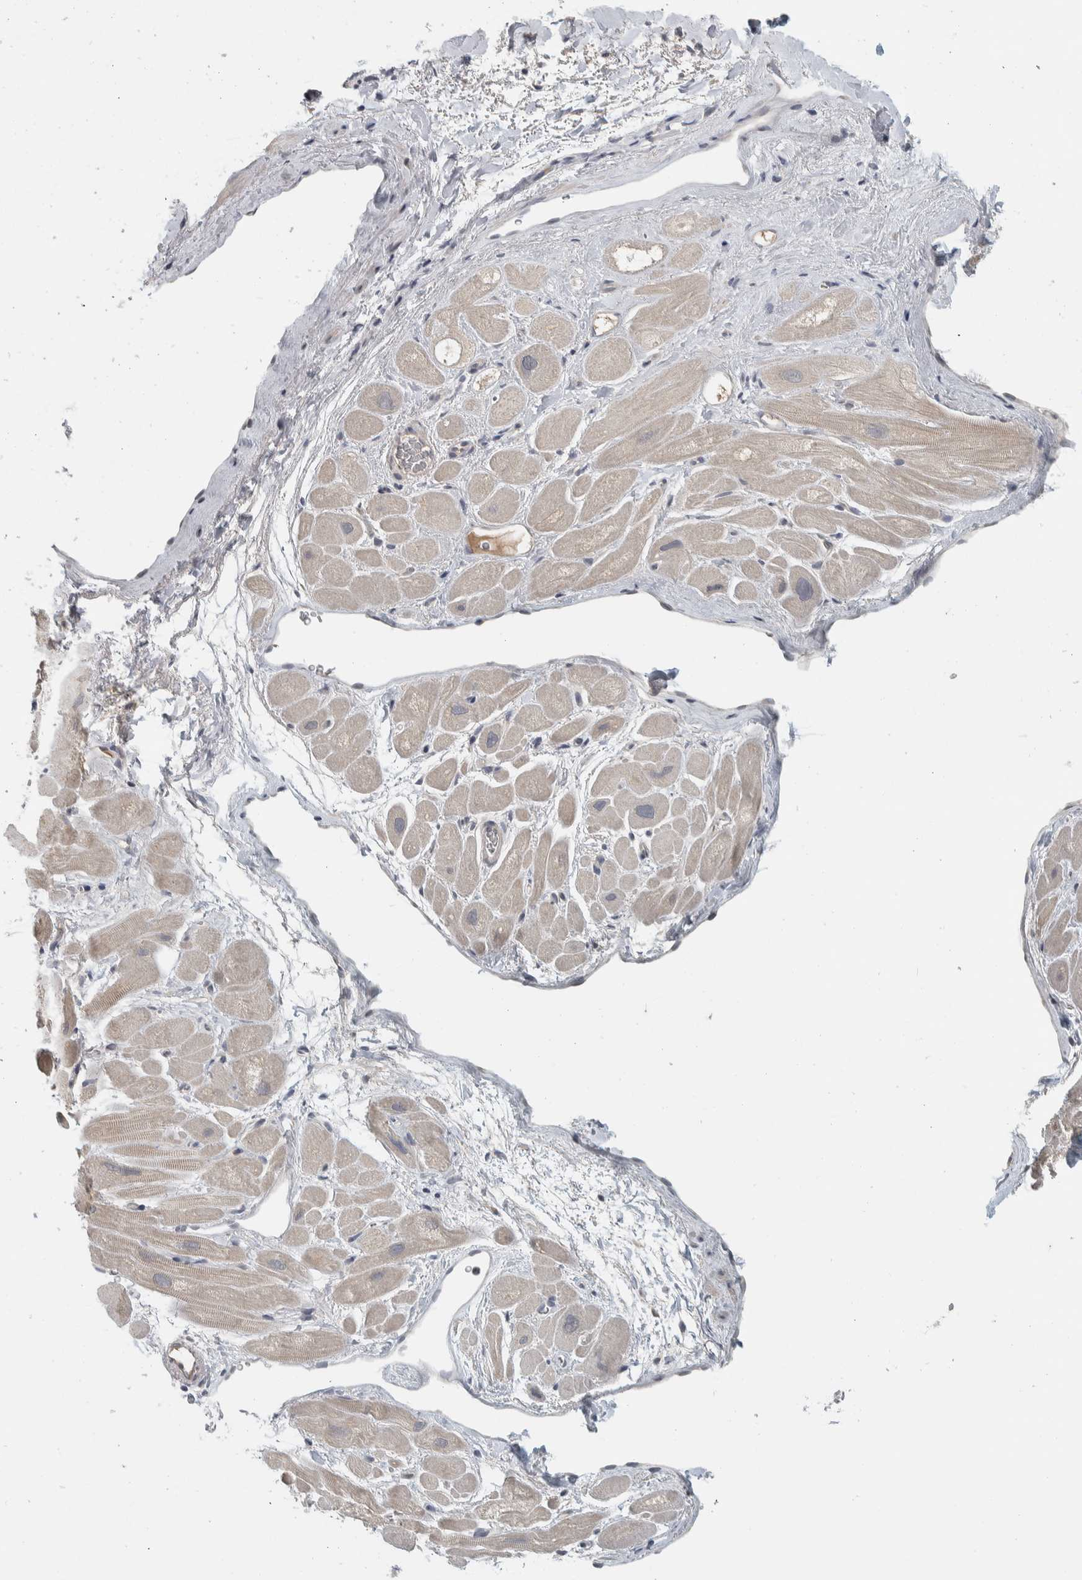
{"staining": {"intensity": "negative", "quantity": "none", "location": "none"}, "tissue": "heart muscle", "cell_type": "Cardiomyocytes", "image_type": "normal", "snomed": [{"axis": "morphology", "description": "Normal tissue, NOS"}, {"axis": "topography", "description": "Heart"}], "caption": "Immunohistochemistry (IHC) histopathology image of benign heart muscle stained for a protein (brown), which displays no positivity in cardiomyocytes. (Immunohistochemistry (IHC), brightfield microscopy, high magnification).", "gene": "AFP", "patient": {"sex": "male", "age": 49}}